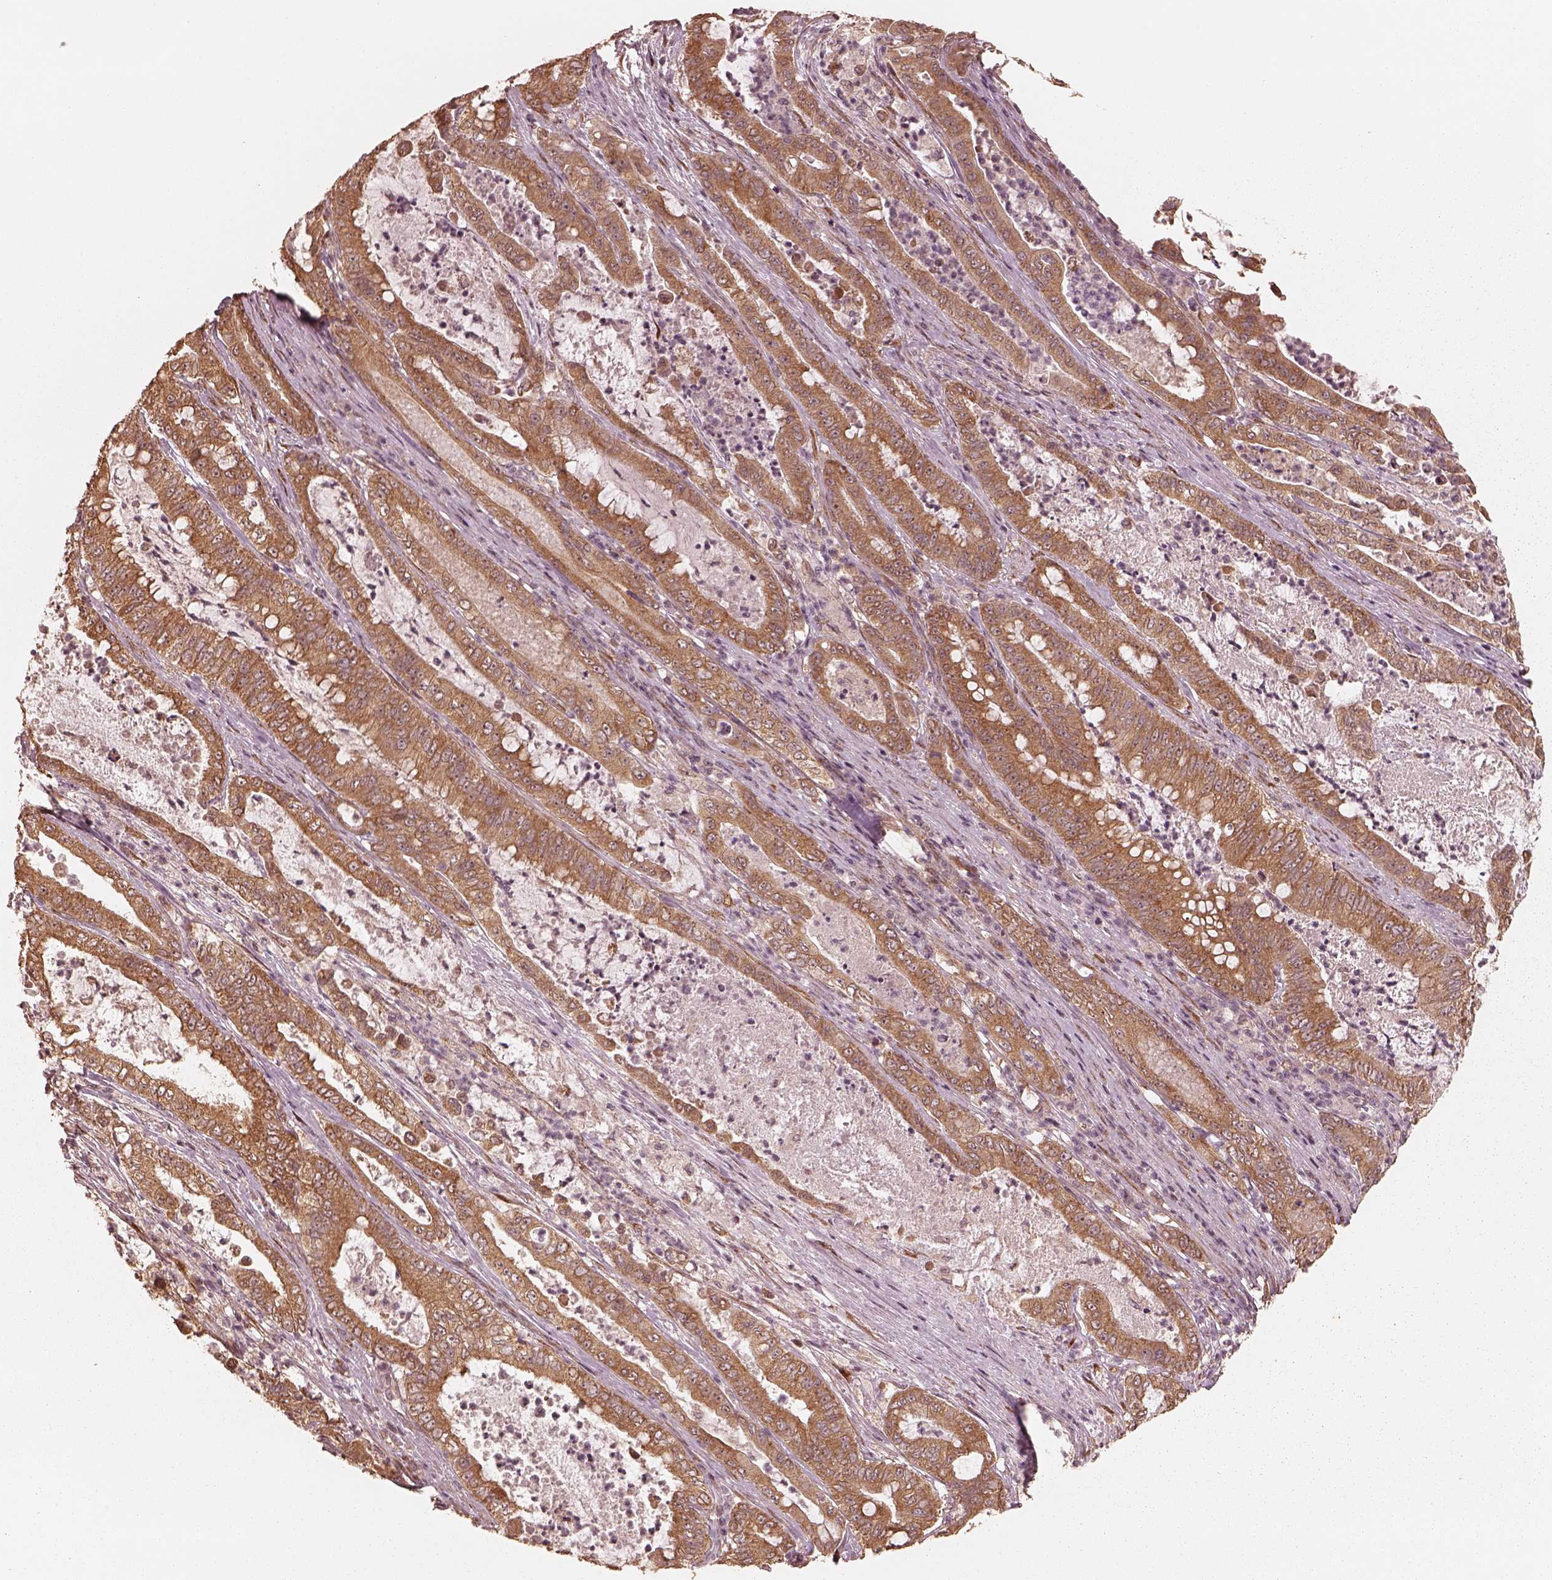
{"staining": {"intensity": "moderate", "quantity": ">75%", "location": "cytoplasmic/membranous"}, "tissue": "pancreatic cancer", "cell_type": "Tumor cells", "image_type": "cancer", "snomed": [{"axis": "morphology", "description": "Adenocarcinoma, NOS"}, {"axis": "topography", "description": "Pancreas"}], "caption": "Pancreatic cancer stained with immunohistochemistry (IHC) reveals moderate cytoplasmic/membranous expression in approximately >75% of tumor cells. Using DAB (3,3'-diaminobenzidine) (brown) and hematoxylin (blue) stains, captured at high magnification using brightfield microscopy.", "gene": "DNAJC25", "patient": {"sex": "male", "age": 71}}